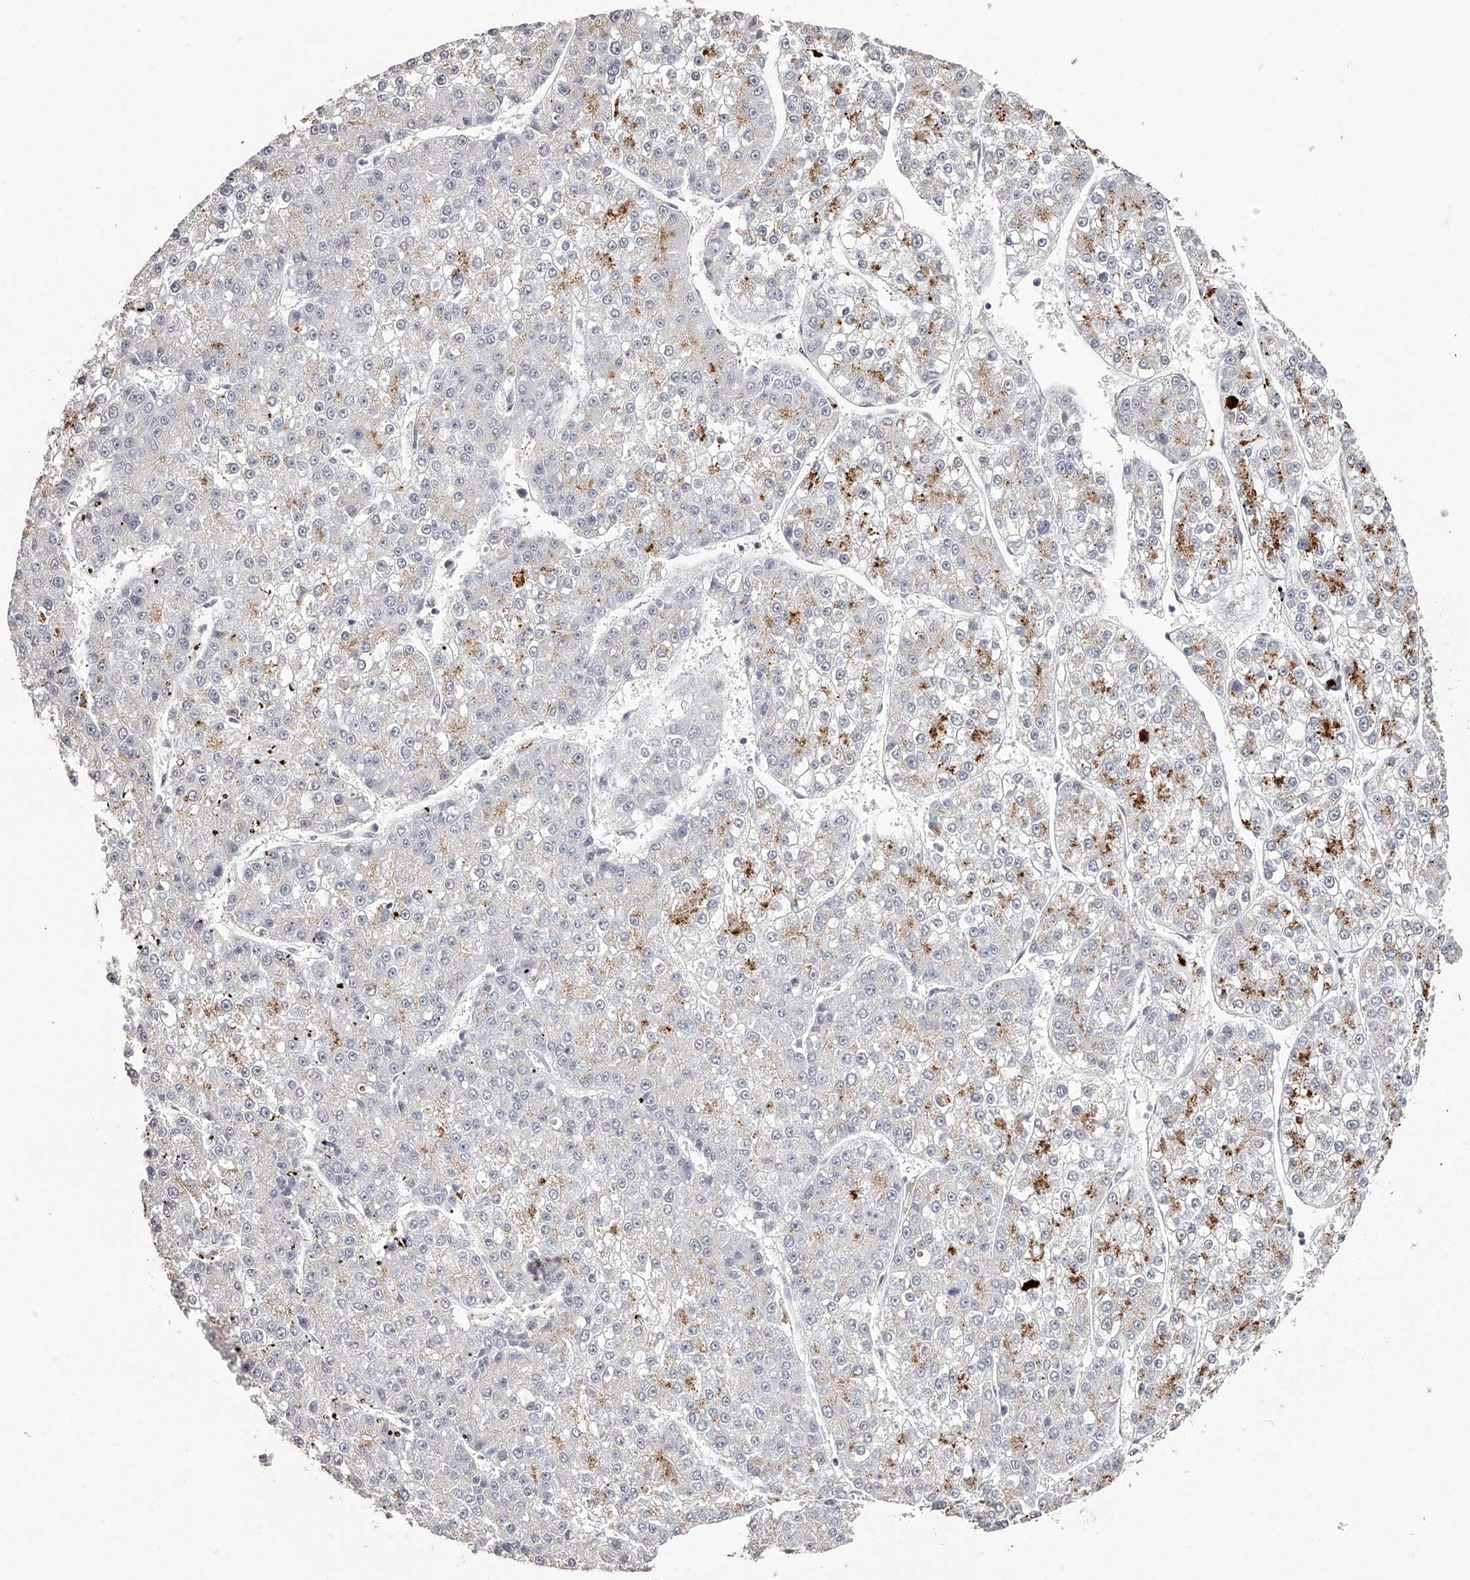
{"staining": {"intensity": "moderate", "quantity": "25%-75%", "location": "cytoplasmic/membranous"}, "tissue": "liver cancer", "cell_type": "Tumor cells", "image_type": "cancer", "snomed": [{"axis": "morphology", "description": "Carcinoma, Hepatocellular, NOS"}, {"axis": "topography", "description": "Liver"}], "caption": "Immunohistochemistry (IHC) histopathology image of liver cancer (hepatocellular carcinoma) stained for a protein (brown), which reveals medium levels of moderate cytoplasmic/membranous staining in about 25%-75% of tumor cells.", "gene": "SLC35D3", "patient": {"sex": "female", "age": 73}}